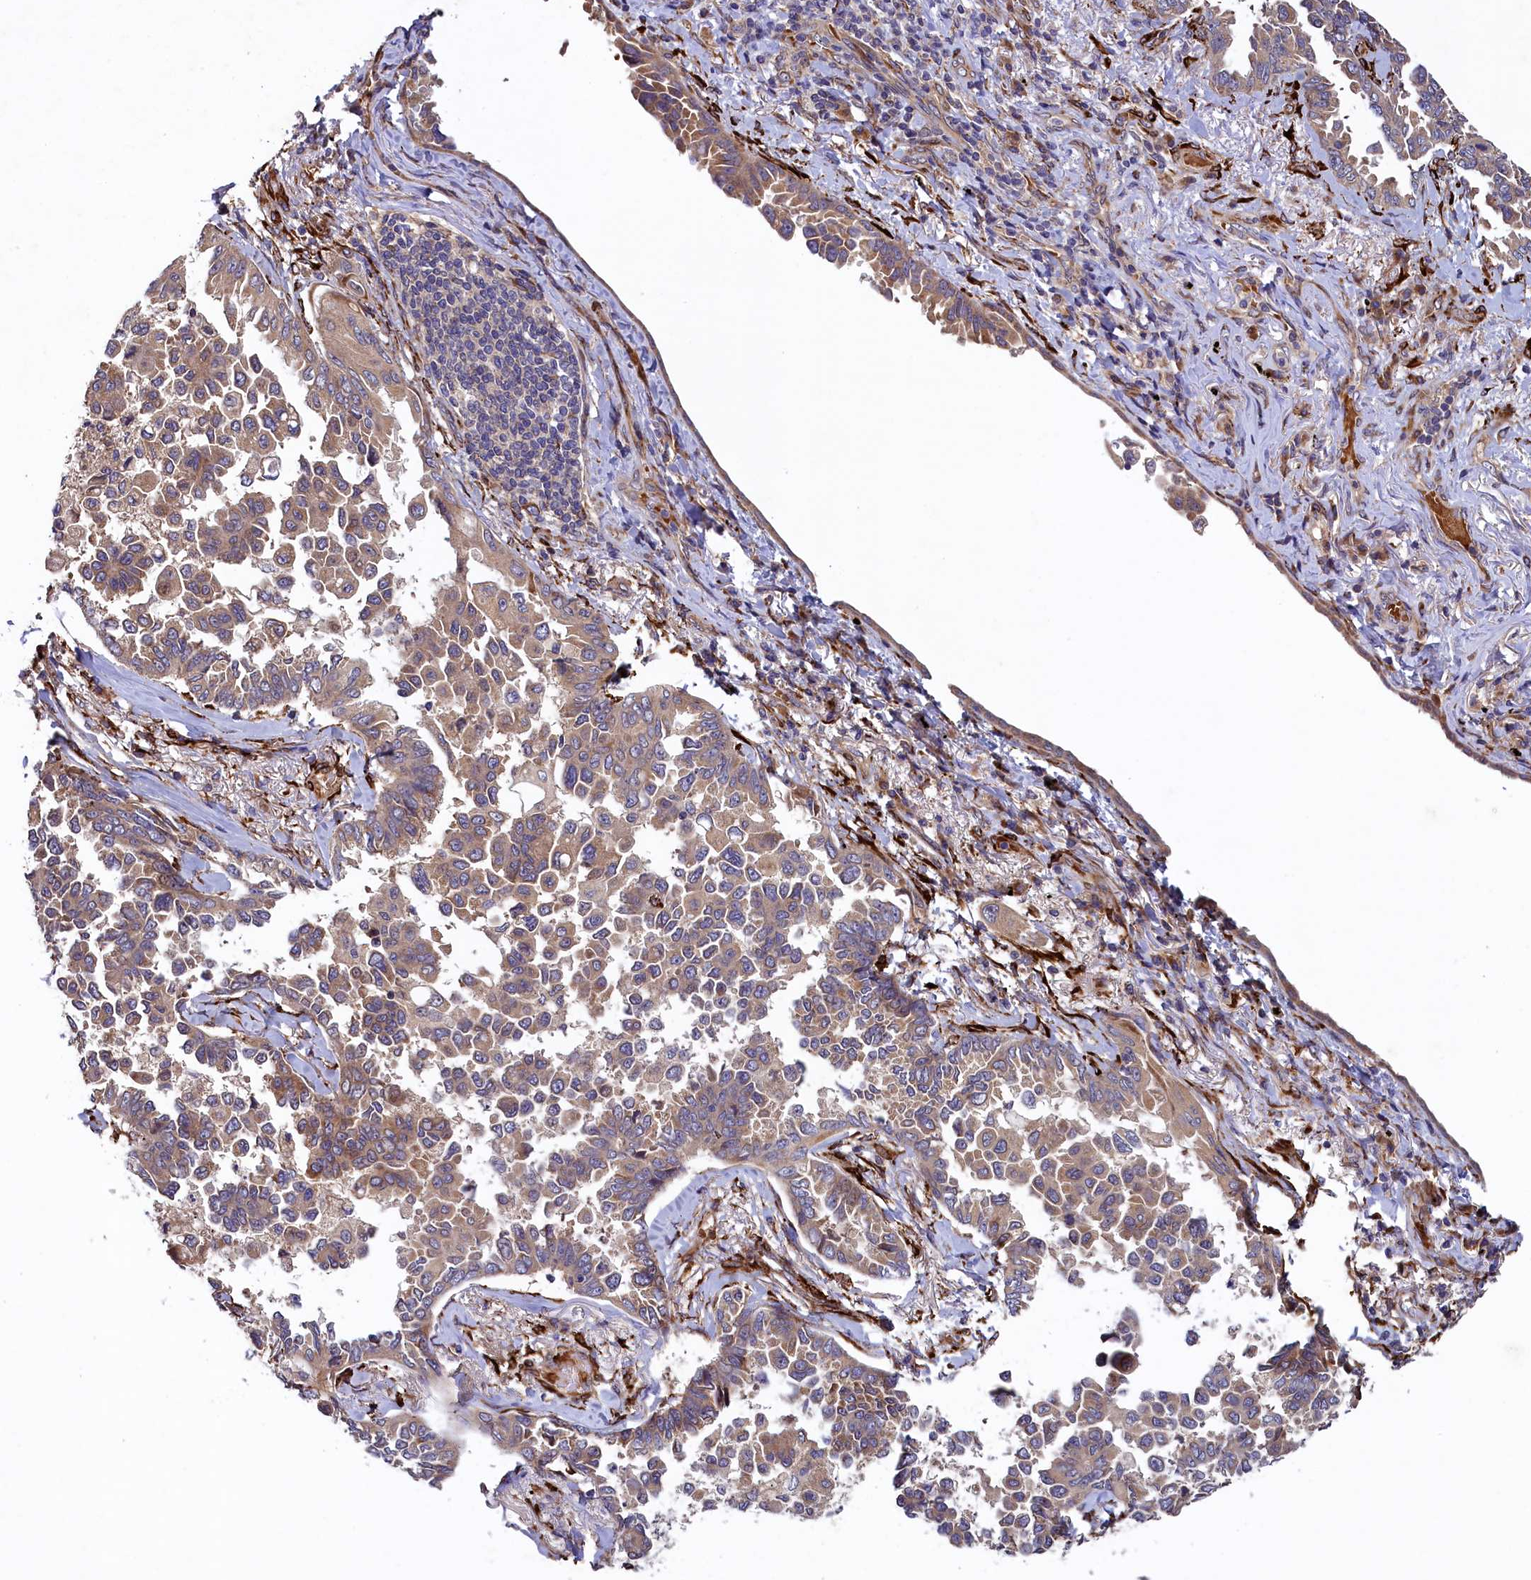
{"staining": {"intensity": "weak", "quantity": ">75%", "location": "cytoplasmic/membranous"}, "tissue": "lung cancer", "cell_type": "Tumor cells", "image_type": "cancer", "snomed": [{"axis": "morphology", "description": "Adenocarcinoma, NOS"}, {"axis": "topography", "description": "Lung"}], "caption": "There is low levels of weak cytoplasmic/membranous expression in tumor cells of adenocarcinoma (lung), as demonstrated by immunohistochemical staining (brown color).", "gene": "ARRDC4", "patient": {"sex": "female", "age": 67}}